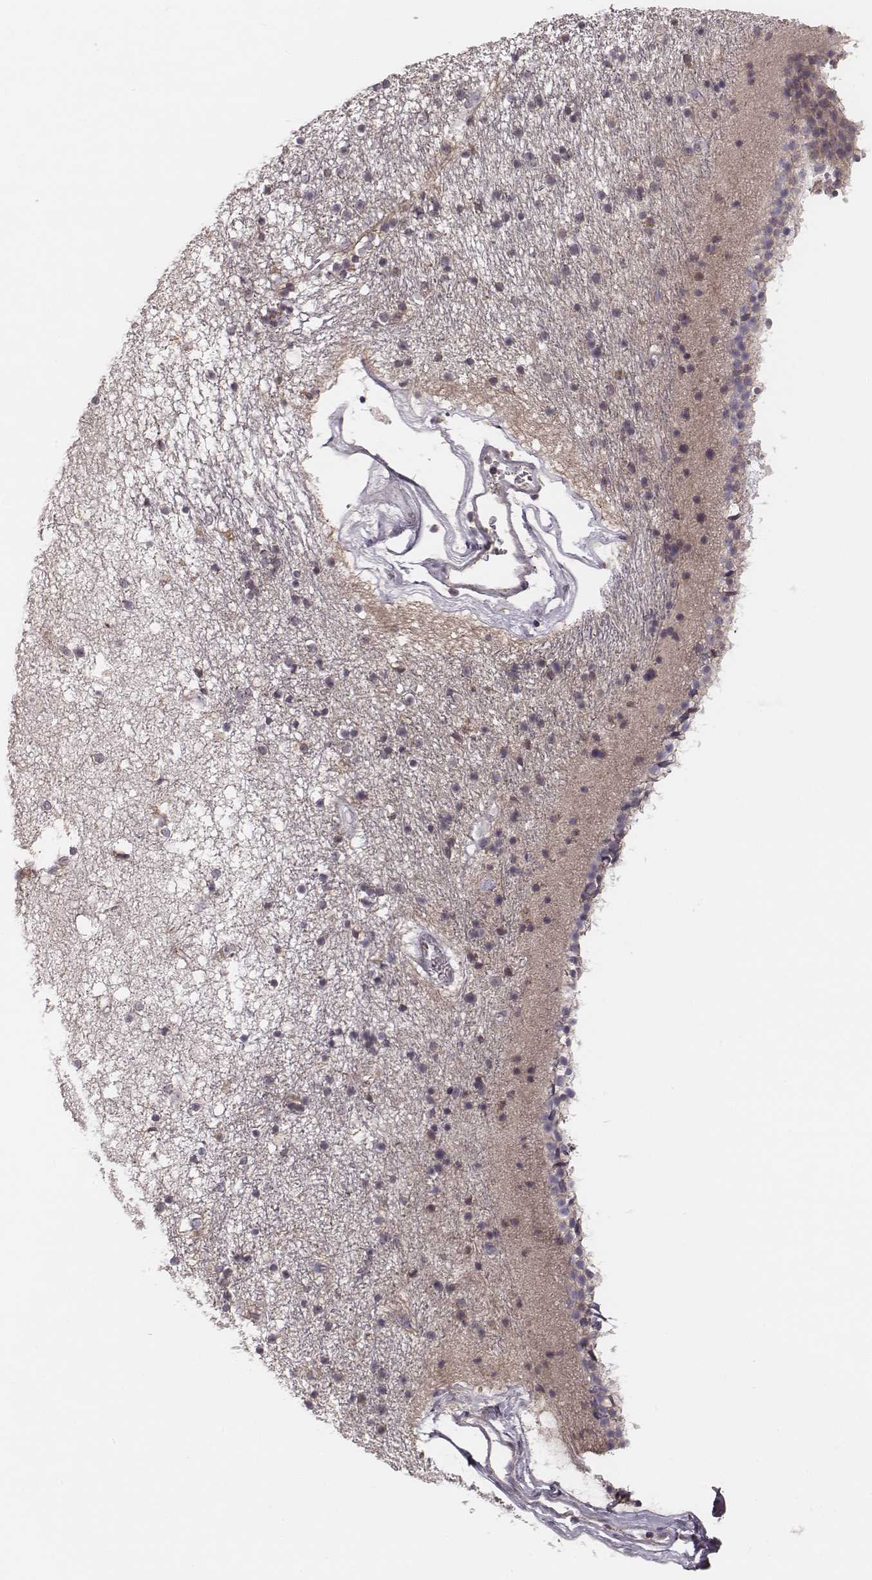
{"staining": {"intensity": "negative", "quantity": "none", "location": "none"}, "tissue": "caudate", "cell_type": "Glial cells", "image_type": "normal", "snomed": [{"axis": "morphology", "description": "Normal tissue, NOS"}, {"axis": "topography", "description": "Lateral ventricle wall"}], "caption": "A high-resolution photomicrograph shows IHC staining of normal caudate, which shows no significant expression in glial cells.", "gene": "P2RX5", "patient": {"sex": "female", "age": 71}}